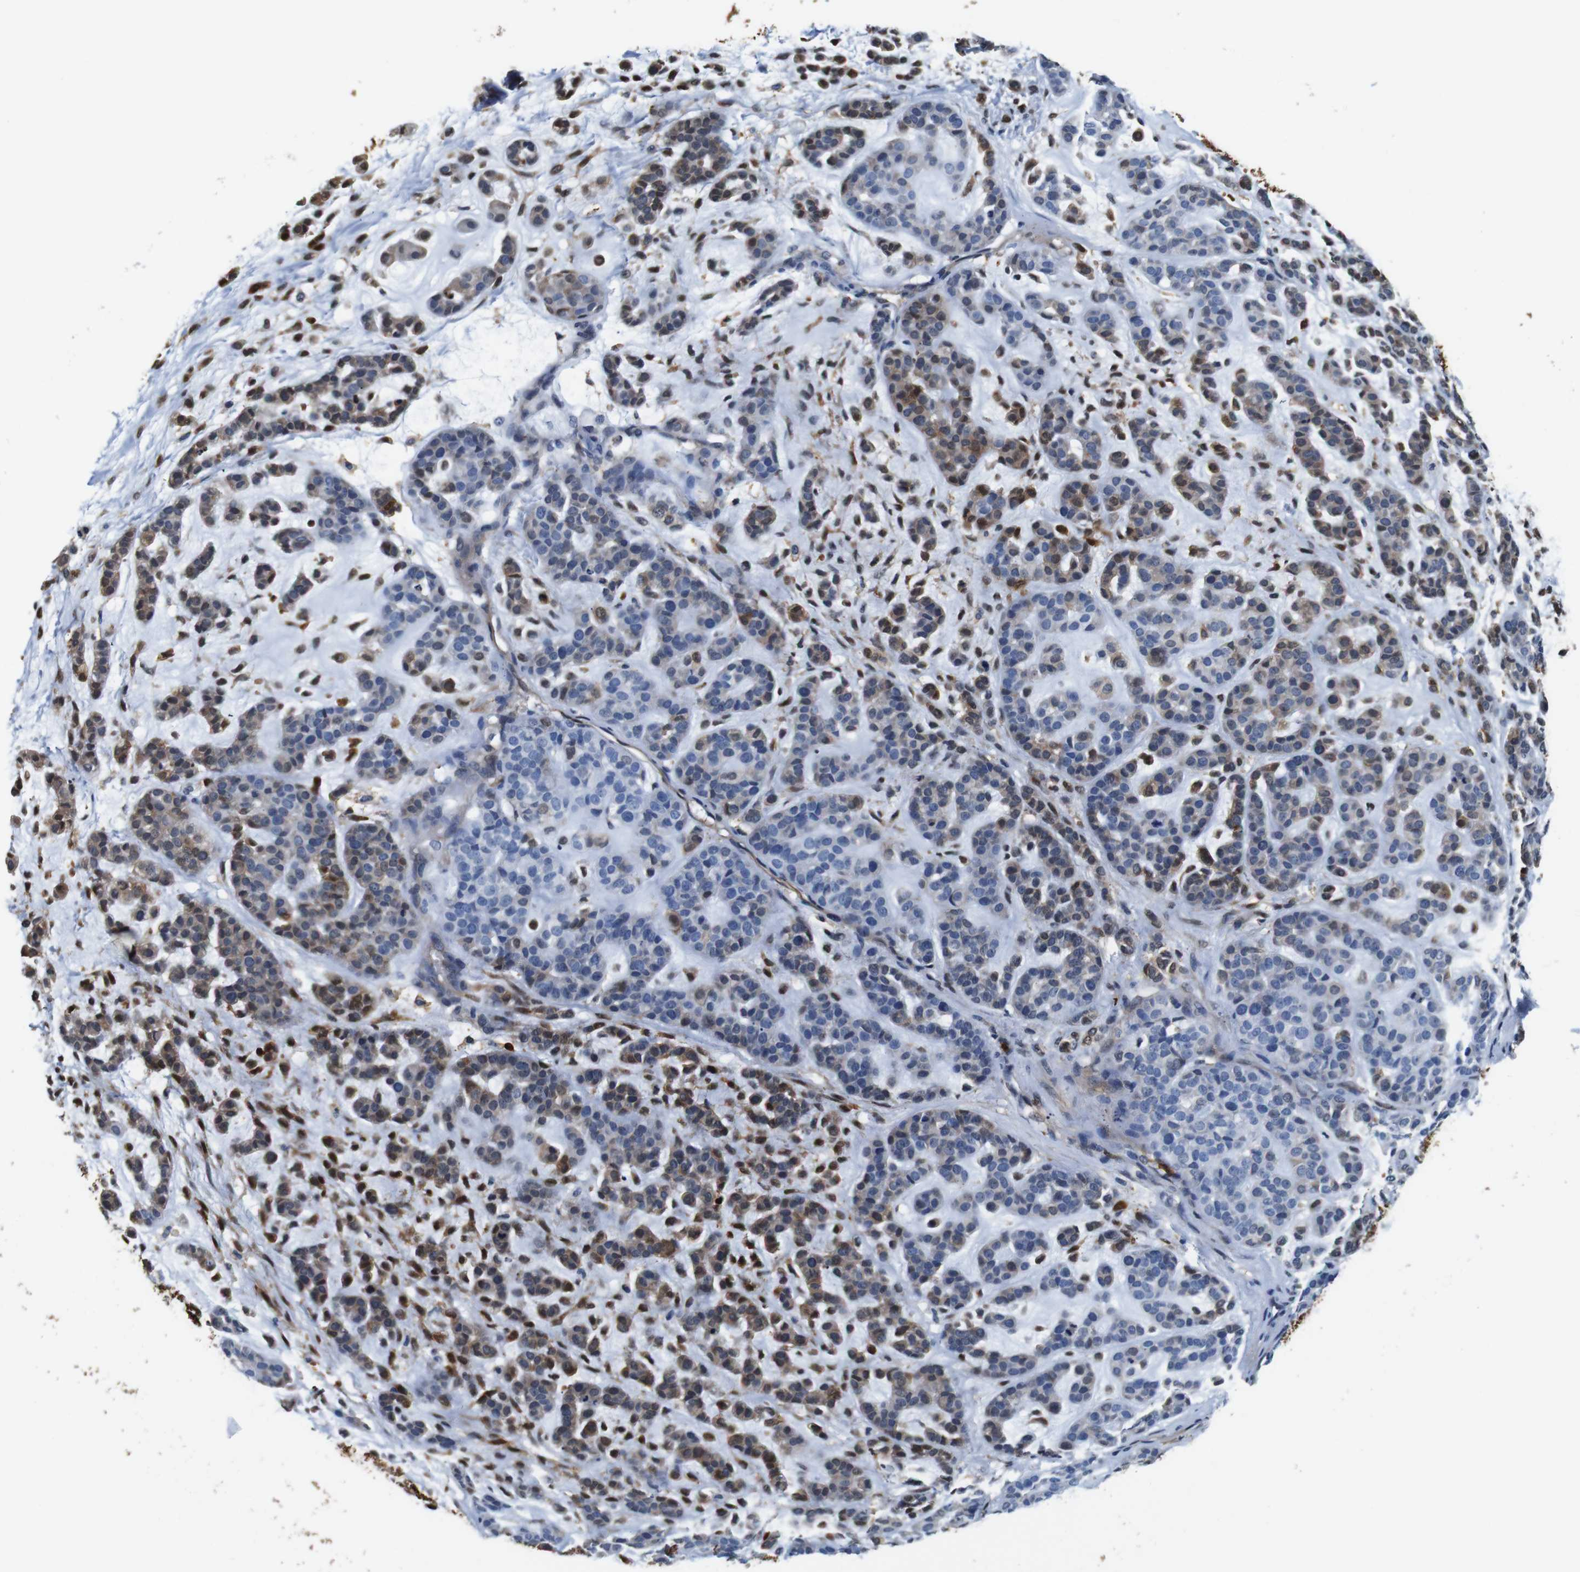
{"staining": {"intensity": "weak", "quantity": "25%-75%", "location": "cytoplasmic/membranous"}, "tissue": "head and neck cancer", "cell_type": "Tumor cells", "image_type": "cancer", "snomed": [{"axis": "morphology", "description": "Adenocarcinoma, NOS"}, {"axis": "morphology", "description": "Adenoma, NOS"}, {"axis": "topography", "description": "Head-Neck"}], "caption": "Approximately 25%-75% of tumor cells in human head and neck cancer (adenoma) display weak cytoplasmic/membranous protein staining as visualized by brown immunohistochemical staining.", "gene": "ANXA1", "patient": {"sex": "female", "age": 55}}